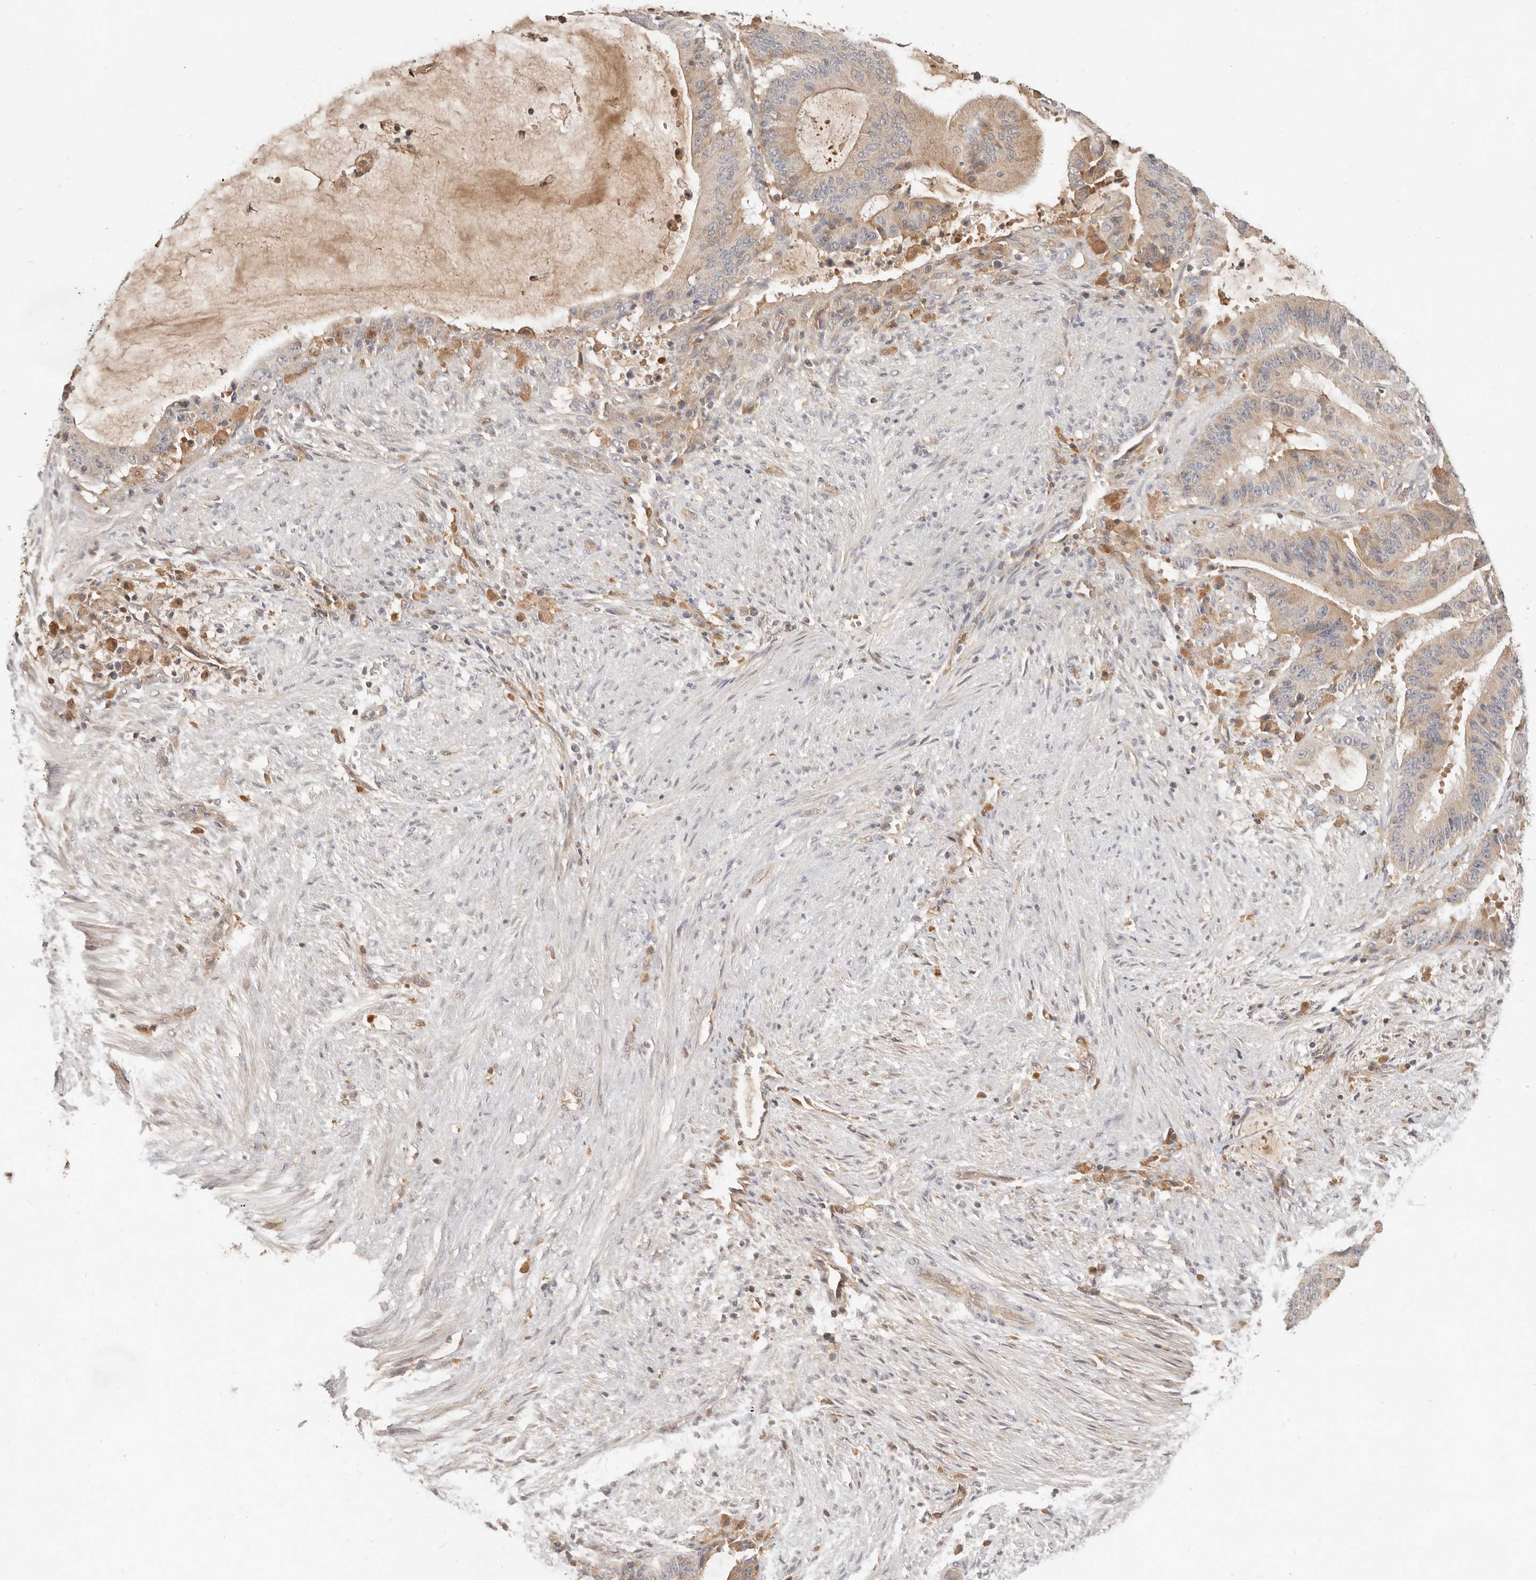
{"staining": {"intensity": "weak", "quantity": ">75%", "location": "cytoplasmic/membranous"}, "tissue": "liver cancer", "cell_type": "Tumor cells", "image_type": "cancer", "snomed": [{"axis": "morphology", "description": "Normal tissue, NOS"}, {"axis": "morphology", "description": "Cholangiocarcinoma"}, {"axis": "topography", "description": "Liver"}, {"axis": "topography", "description": "Peripheral nerve tissue"}], "caption": "Tumor cells exhibit weak cytoplasmic/membranous positivity in about >75% of cells in liver cancer. (DAB = brown stain, brightfield microscopy at high magnification).", "gene": "NECAP2", "patient": {"sex": "female", "age": 73}}